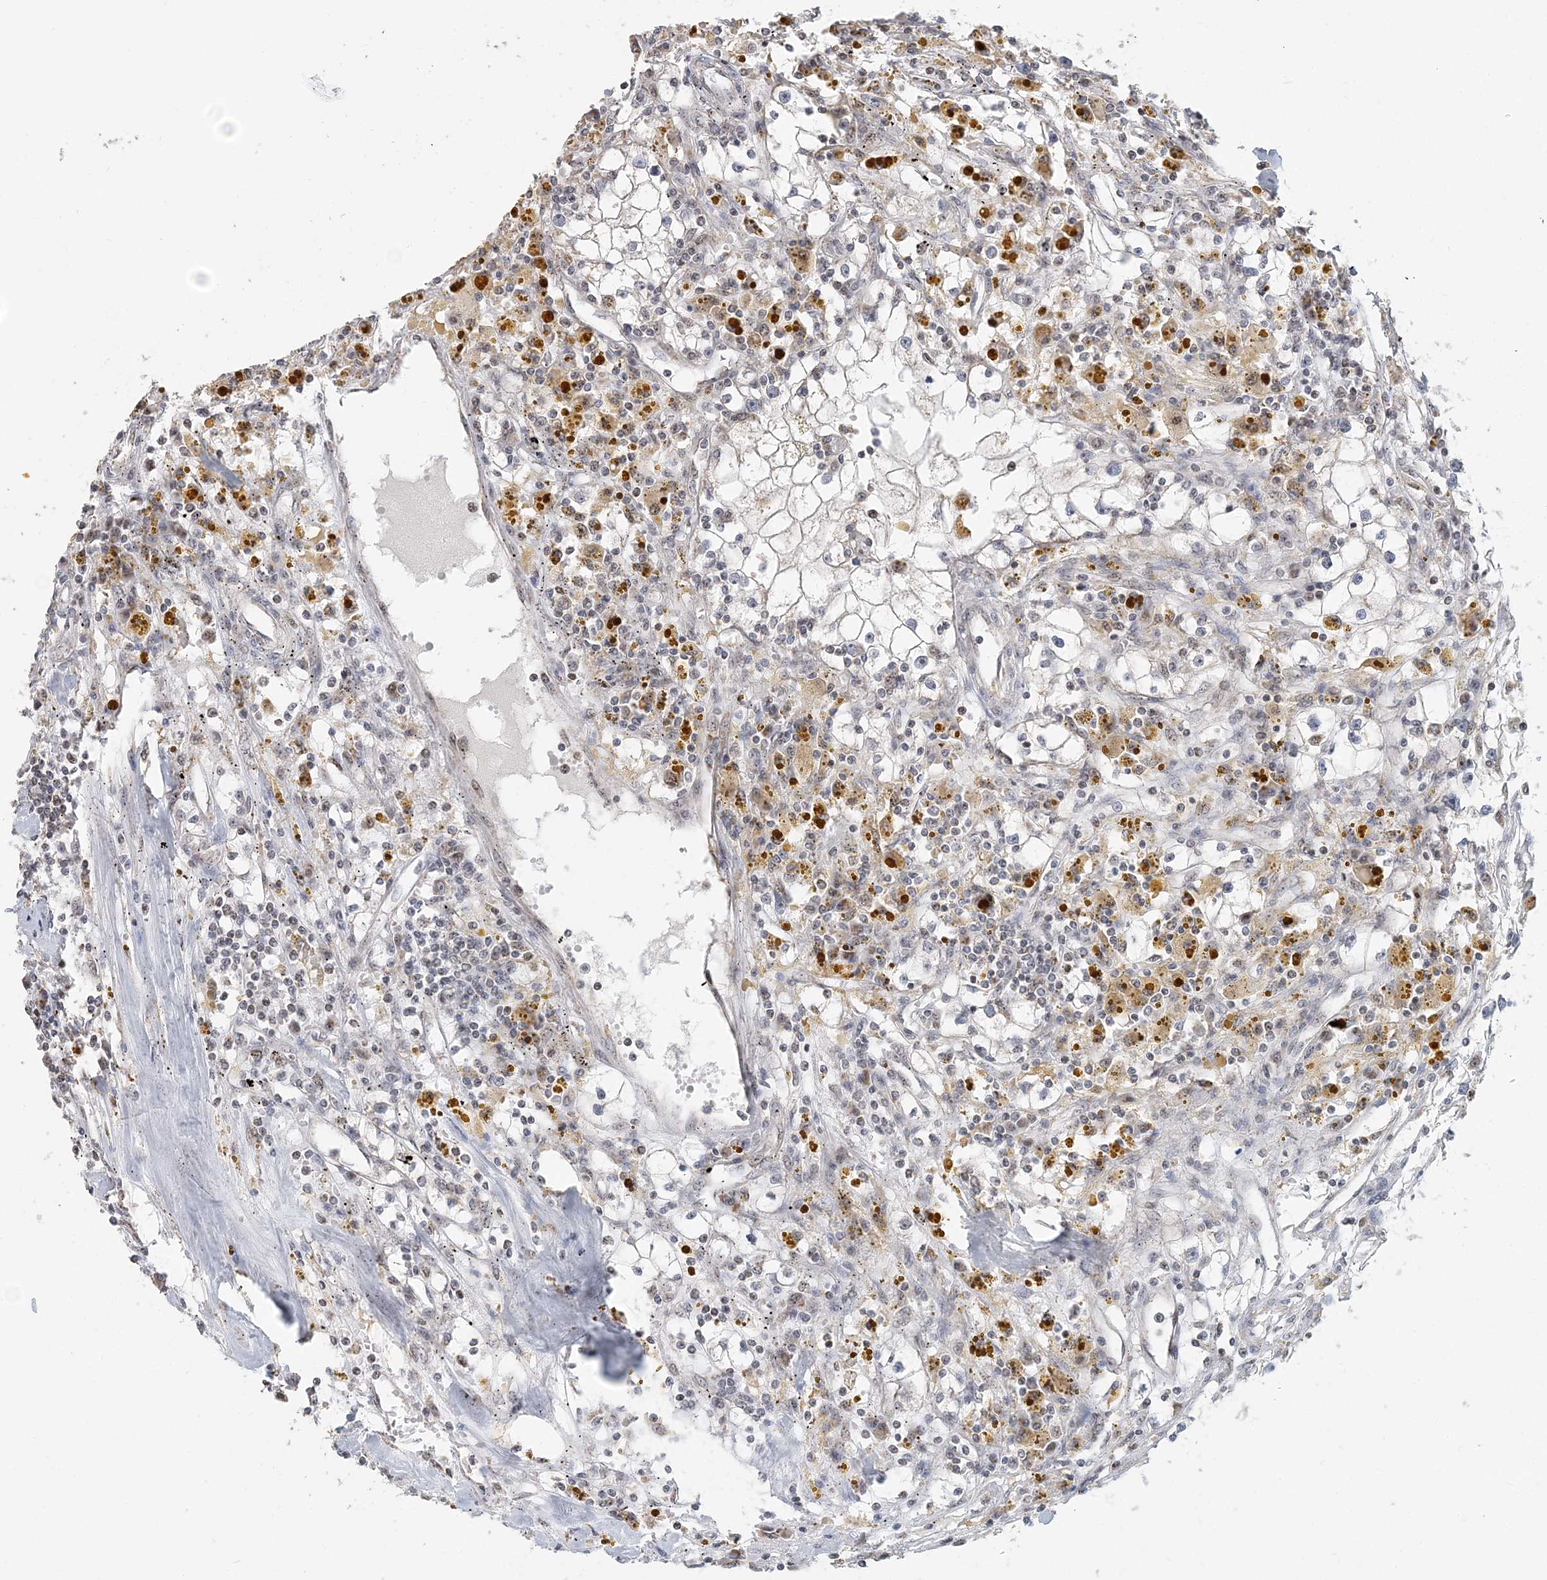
{"staining": {"intensity": "negative", "quantity": "none", "location": "none"}, "tissue": "renal cancer", "cell_type": "Tumor cells", "image_type": "cancer", "snomed": [{"axis": "morphology", "description": "Adenocarcinoma, NOS"}, {"axis": "topography", "description": "Kidney"}], "caption": "Immunohistochemistry (IHC) photomicrograph of adenocarcinoma (renal) stained for a protein (brown), which reveals no staining in tumor cells.", "gene": "SUCLG1", "patient": {"sex": "male", "age": 56}}